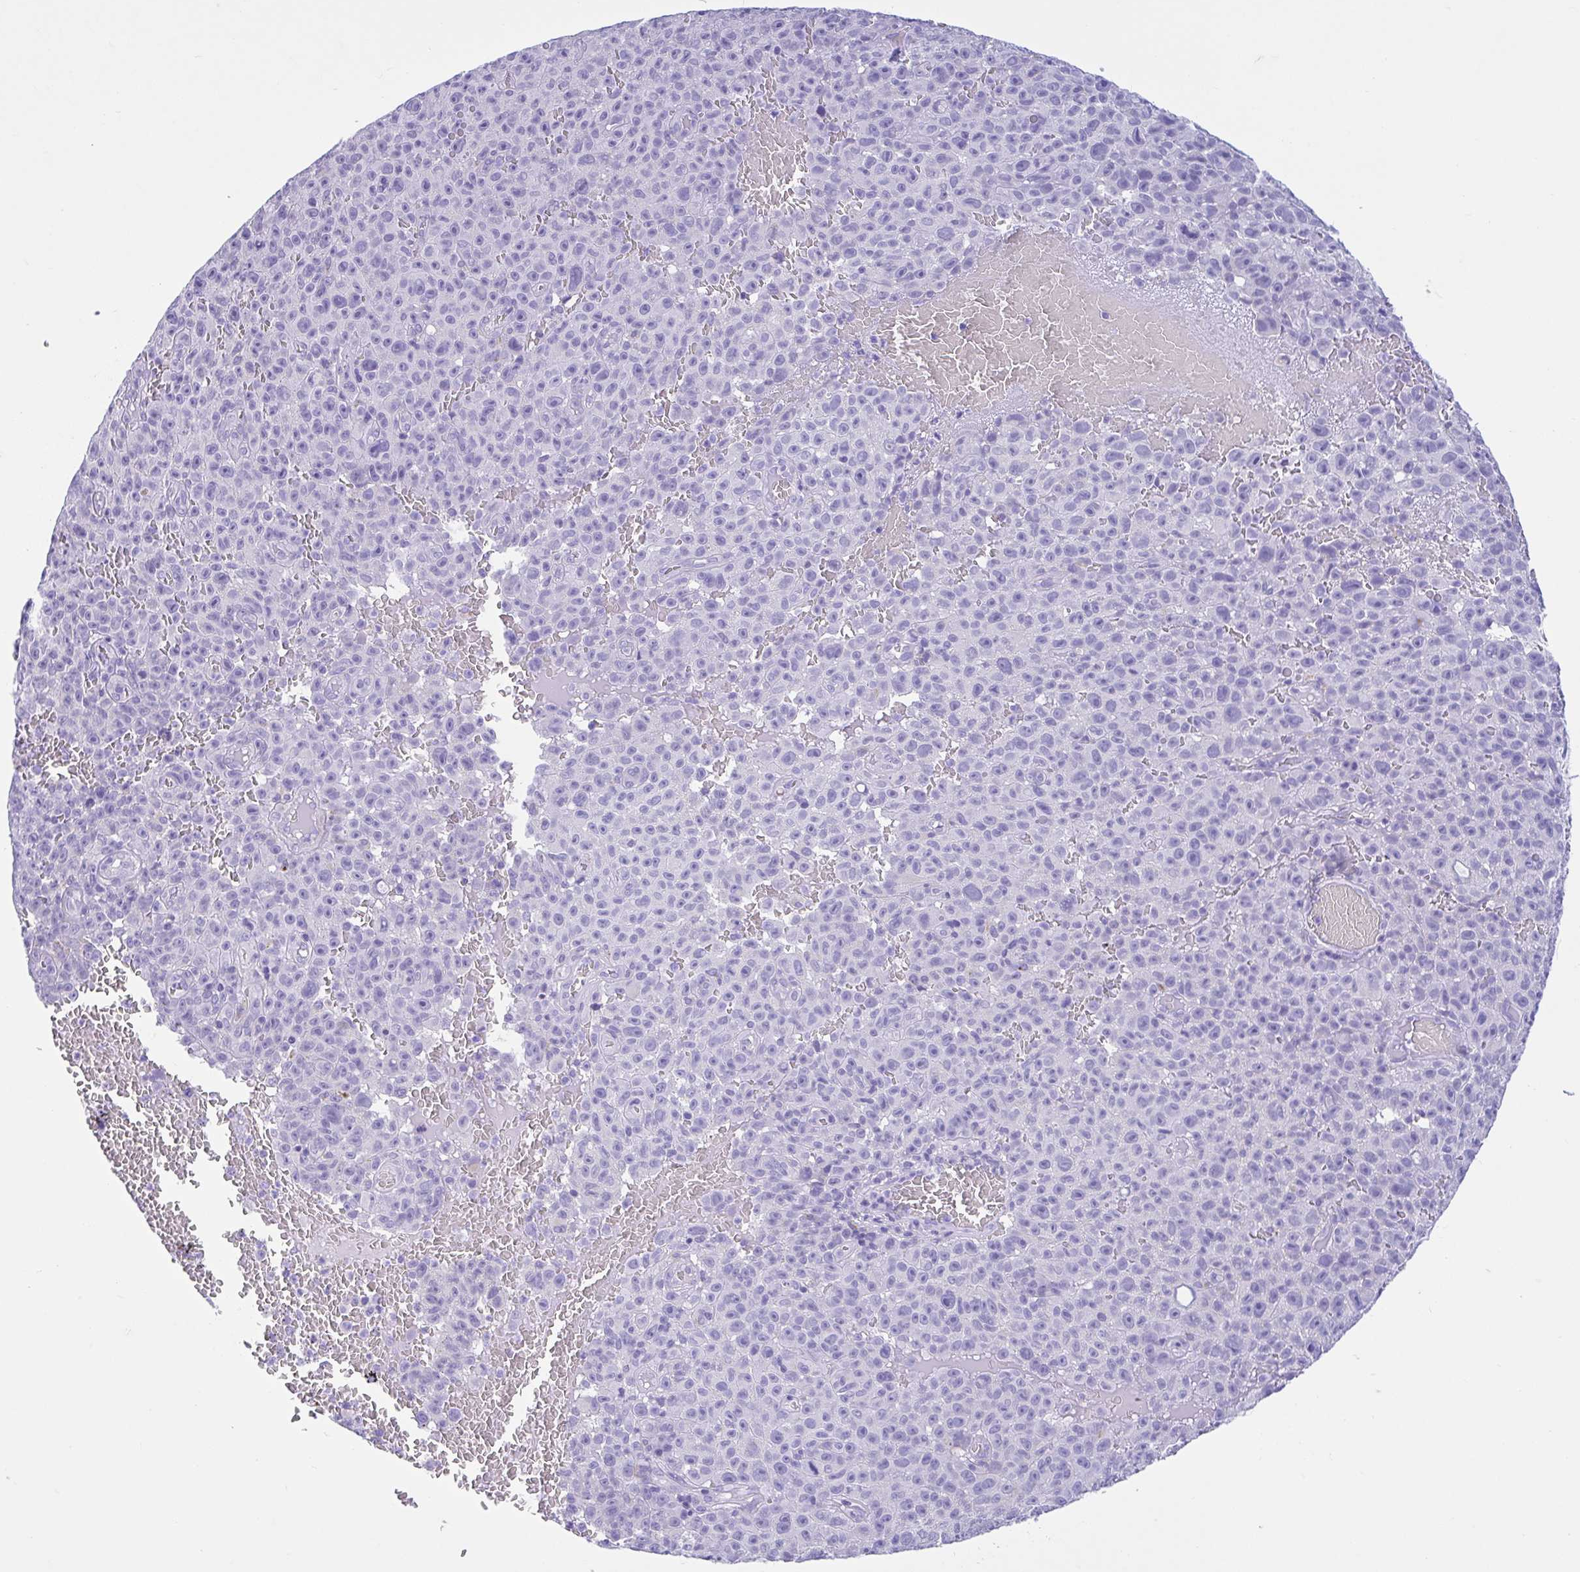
{"staining": {"intensity": "negative", "quantity": "none", "location": "none"}, "tissue": "melanoma", "cell_type": "Tumor cells", "image_type": "cancer", "snomed": [{"axis": "morphology", "description": "Malignant melanoma, NOS"}, {"axis": "topography", "description": "Skin"}], "caption": "An IHC image of melanoma is shown. There is no staining in tumor cells of melanoma.", "gene": "OR4N4", "patient": {"sex": "female", "age": 82}}